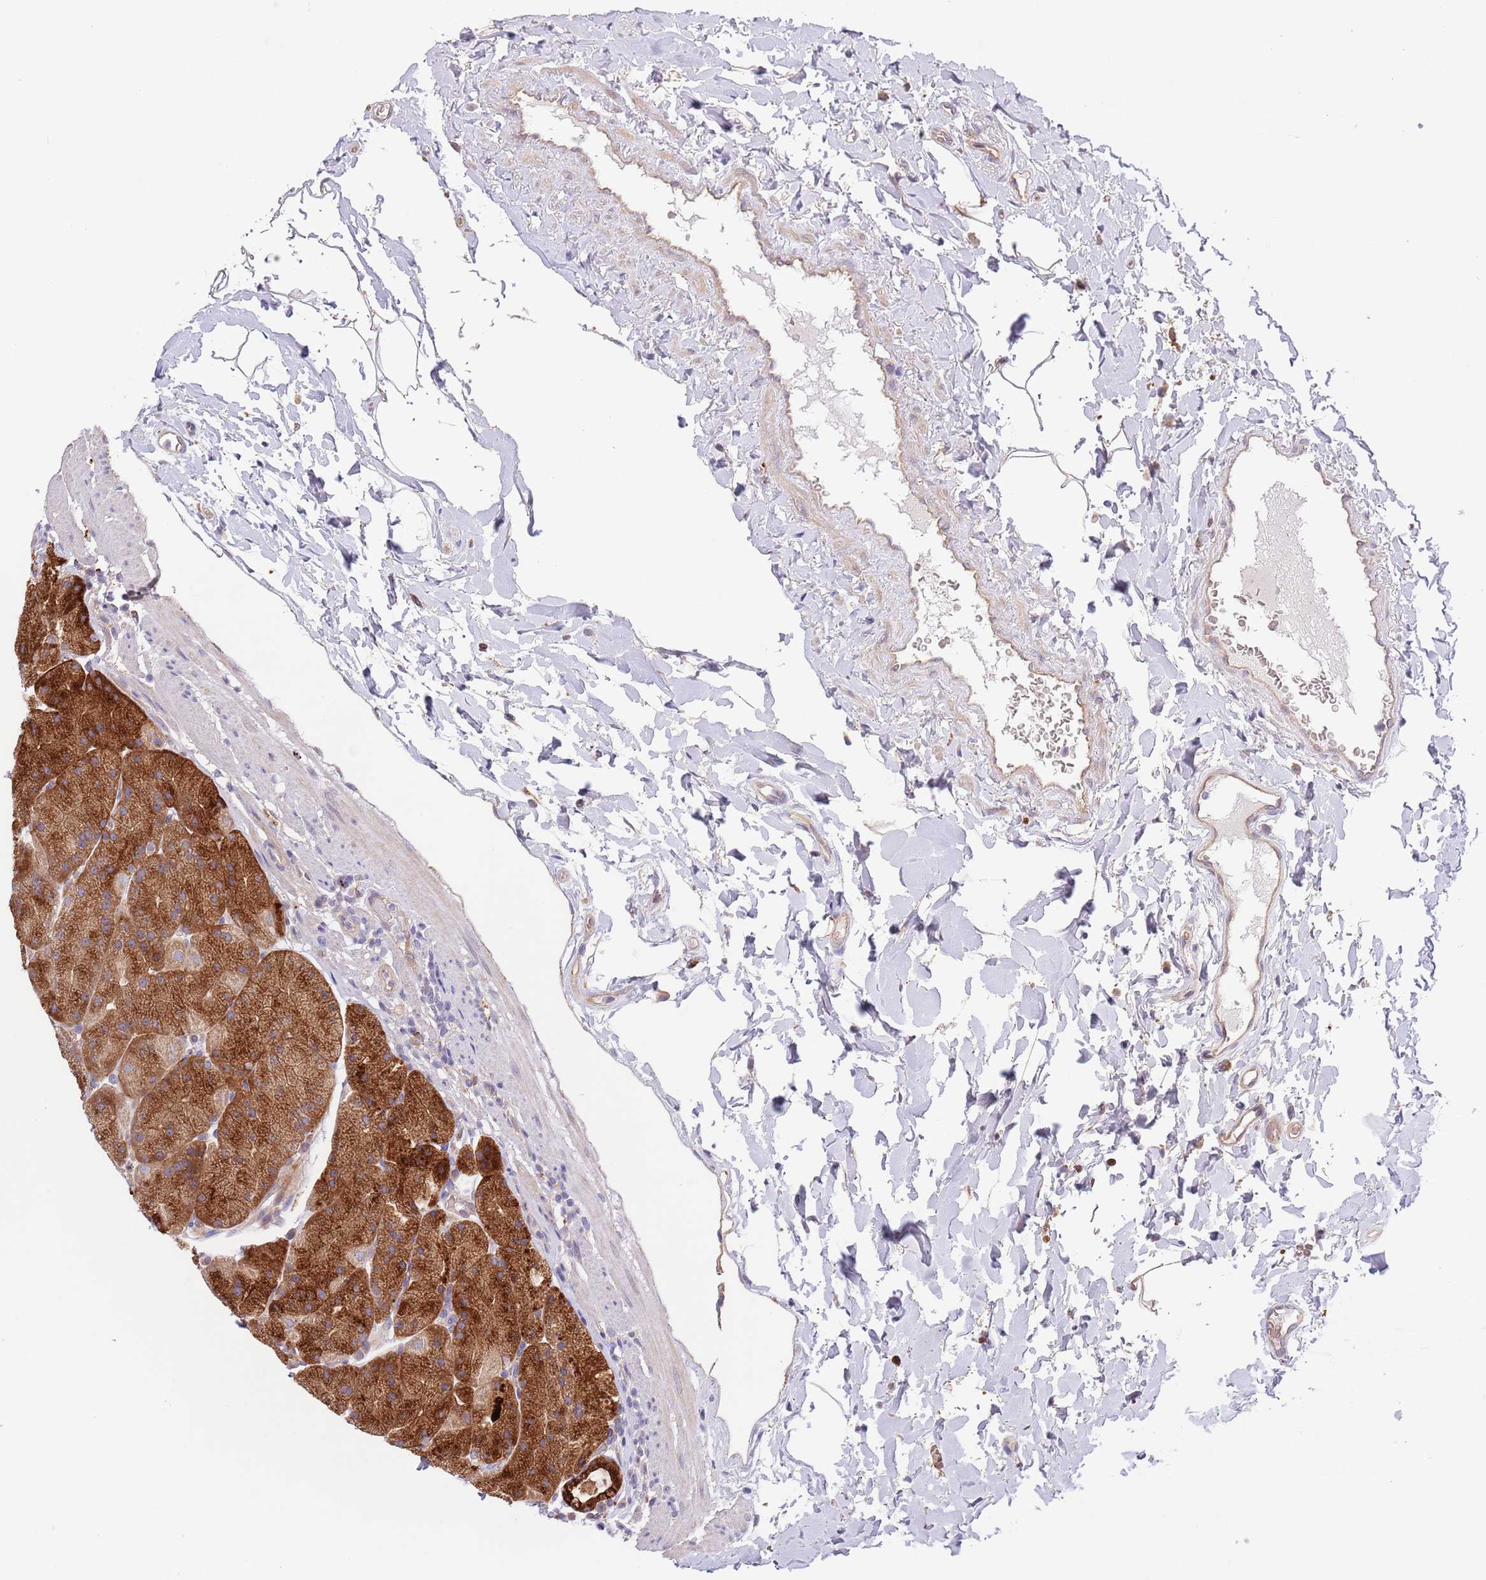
{"staining": {"intensity": "strong", "quantity": "25%-75%", "location": "cytoplasmic/membranous"}, "tissue": "stomach", "cell_type": "Glandular cells", "image_type": "normal", "snomed": [{"axis": "morphology", "description": "Normal tissue, NOS"}, {"axis": "topography", "description": "Stomach, upper"}, {"axis": "topography", "description": "Stomach, lower"}], "caption": "A brown stain labels strong cytoplasmic/membranous positivity of a protein in glandular cells of benign stomach. Using DAB (3,3'-diaminobenzidine) (brown) and hematoxylin (blue) stains, captured at high magnification using brightfield microscopy.", "gene": "LIPJ", "patient": {"sex": "male", "age": 67}}